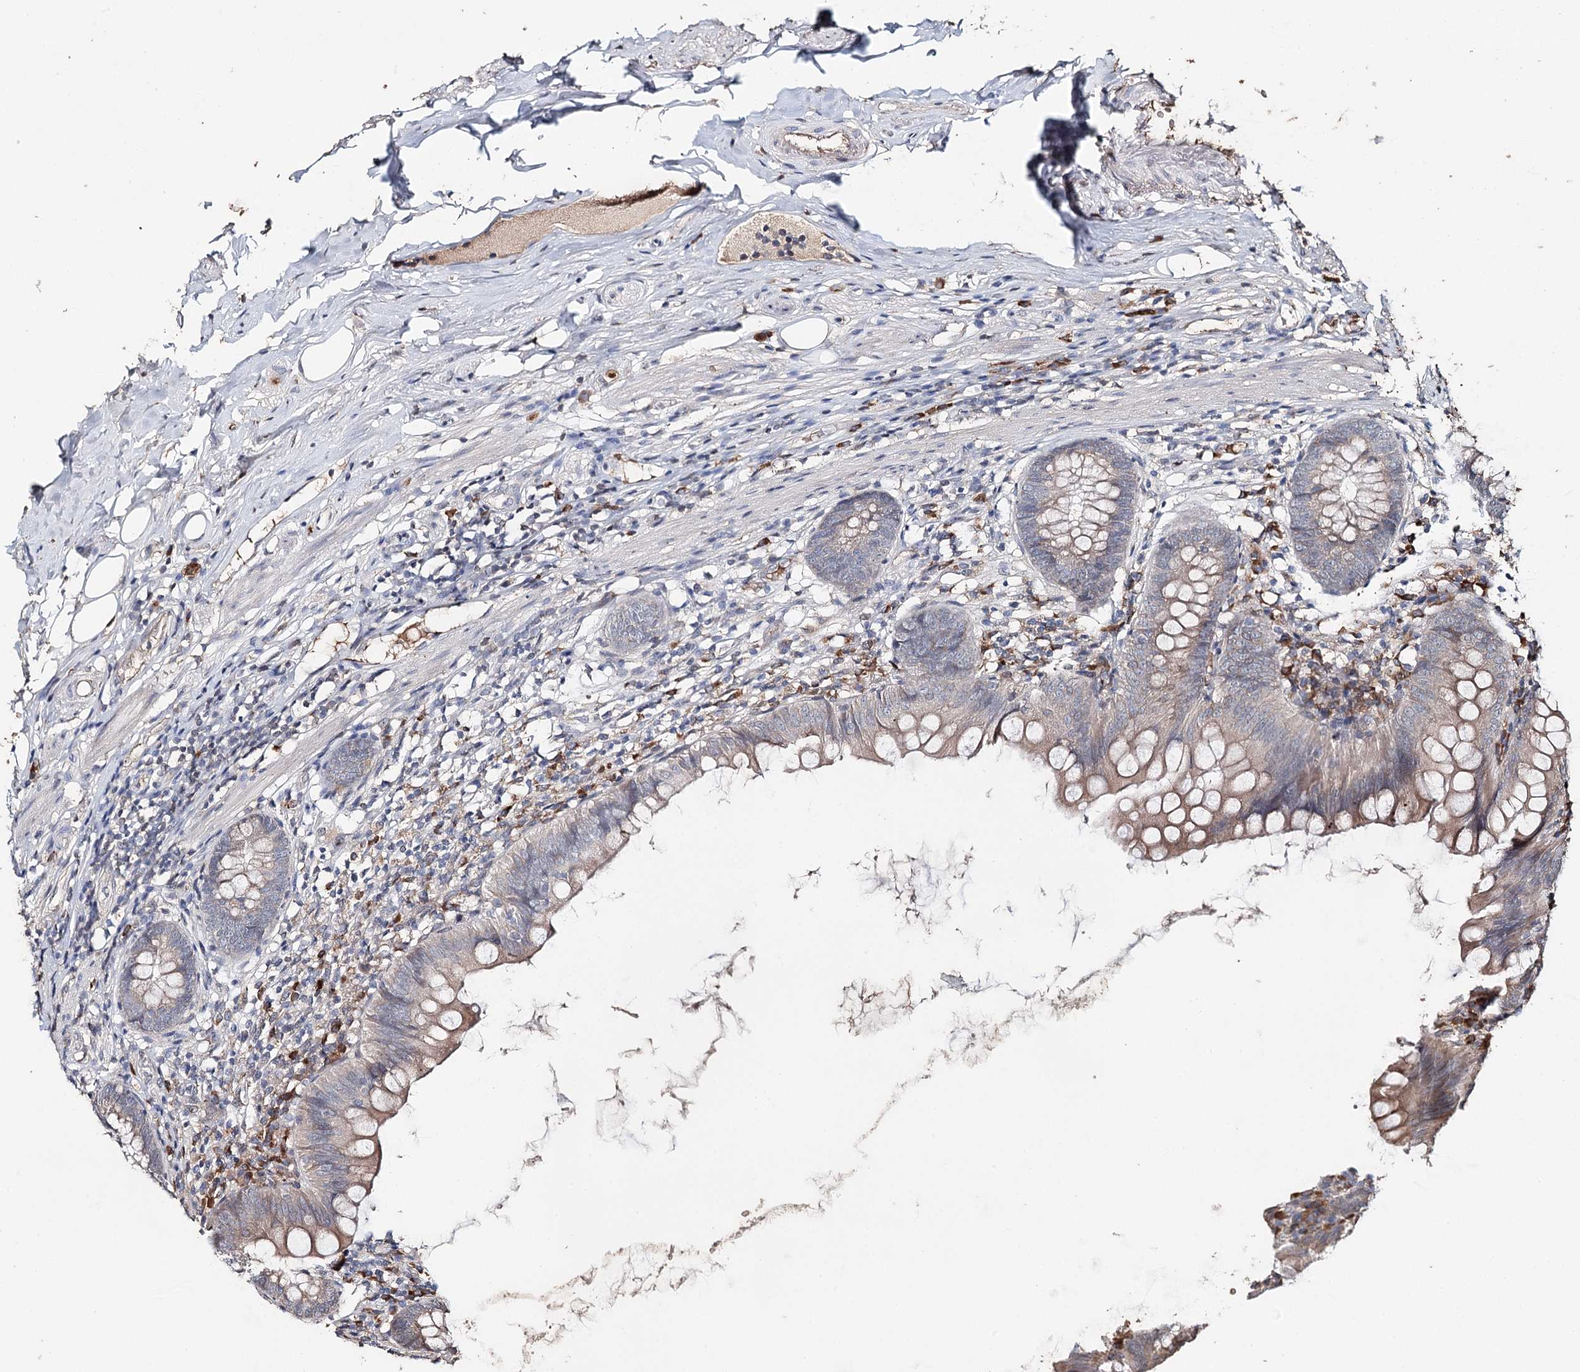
{"staining": {"intensity": "weak", "quantity": "<25%", "location": "cytoplasmic/membranous"}, "tissue": "appendix", "cell_type": "Glandular cells", "image_type": "normal", "snomed": [{"axis": "morphology", "description": "Normal tissue, NOS"}, {"axis": "topography", "description": "Appendix"}], "caption": "Histopathology image shows no significant protein expression in glandular cells of normal appendix.", "gene": "SYVN1", "patient": {"sex": "female", "age": 62}}